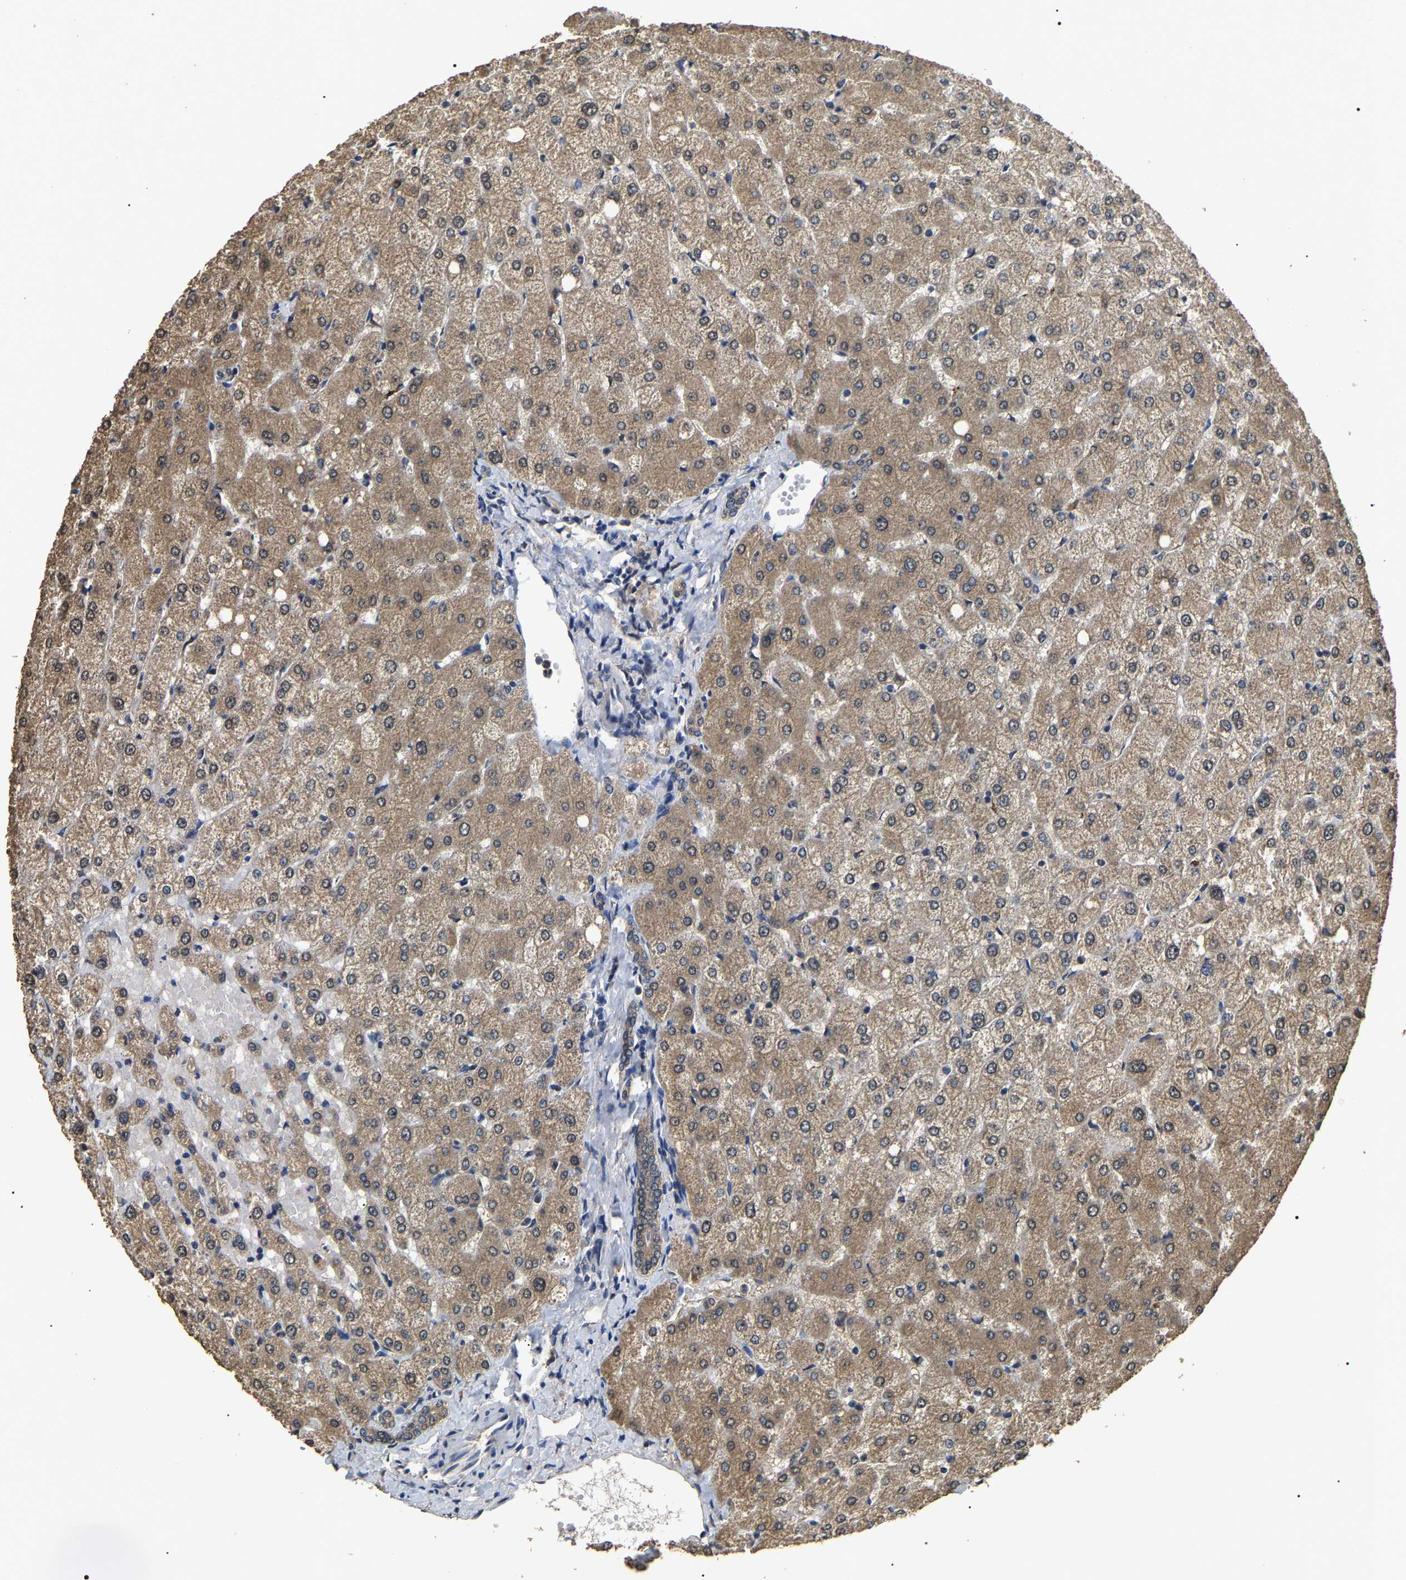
{"staining": {"intensity": "weak", "quantity": ">75%", "location": "cytoplasmic/membranous"}, "tissue": "liver", "cell_type": "Cholangiocytes", "image_type": "normal", "snomed": [{"axis": "morphology", "description": "Normal tissue, NOS"}, {"axis": "topography", "description": "Liver"}], "caption": "IHC (DAB) staining of normal liver exhibits weak cytoplasmic/membranous protein expression in about >75% of cholangiocytes. (DAB (3,3'-diaminobenzidine) = brown stain, brightfield microscopy at high magnification).", "gene": "PSMD8", "patient": {"sex": "female", "age": 54}}